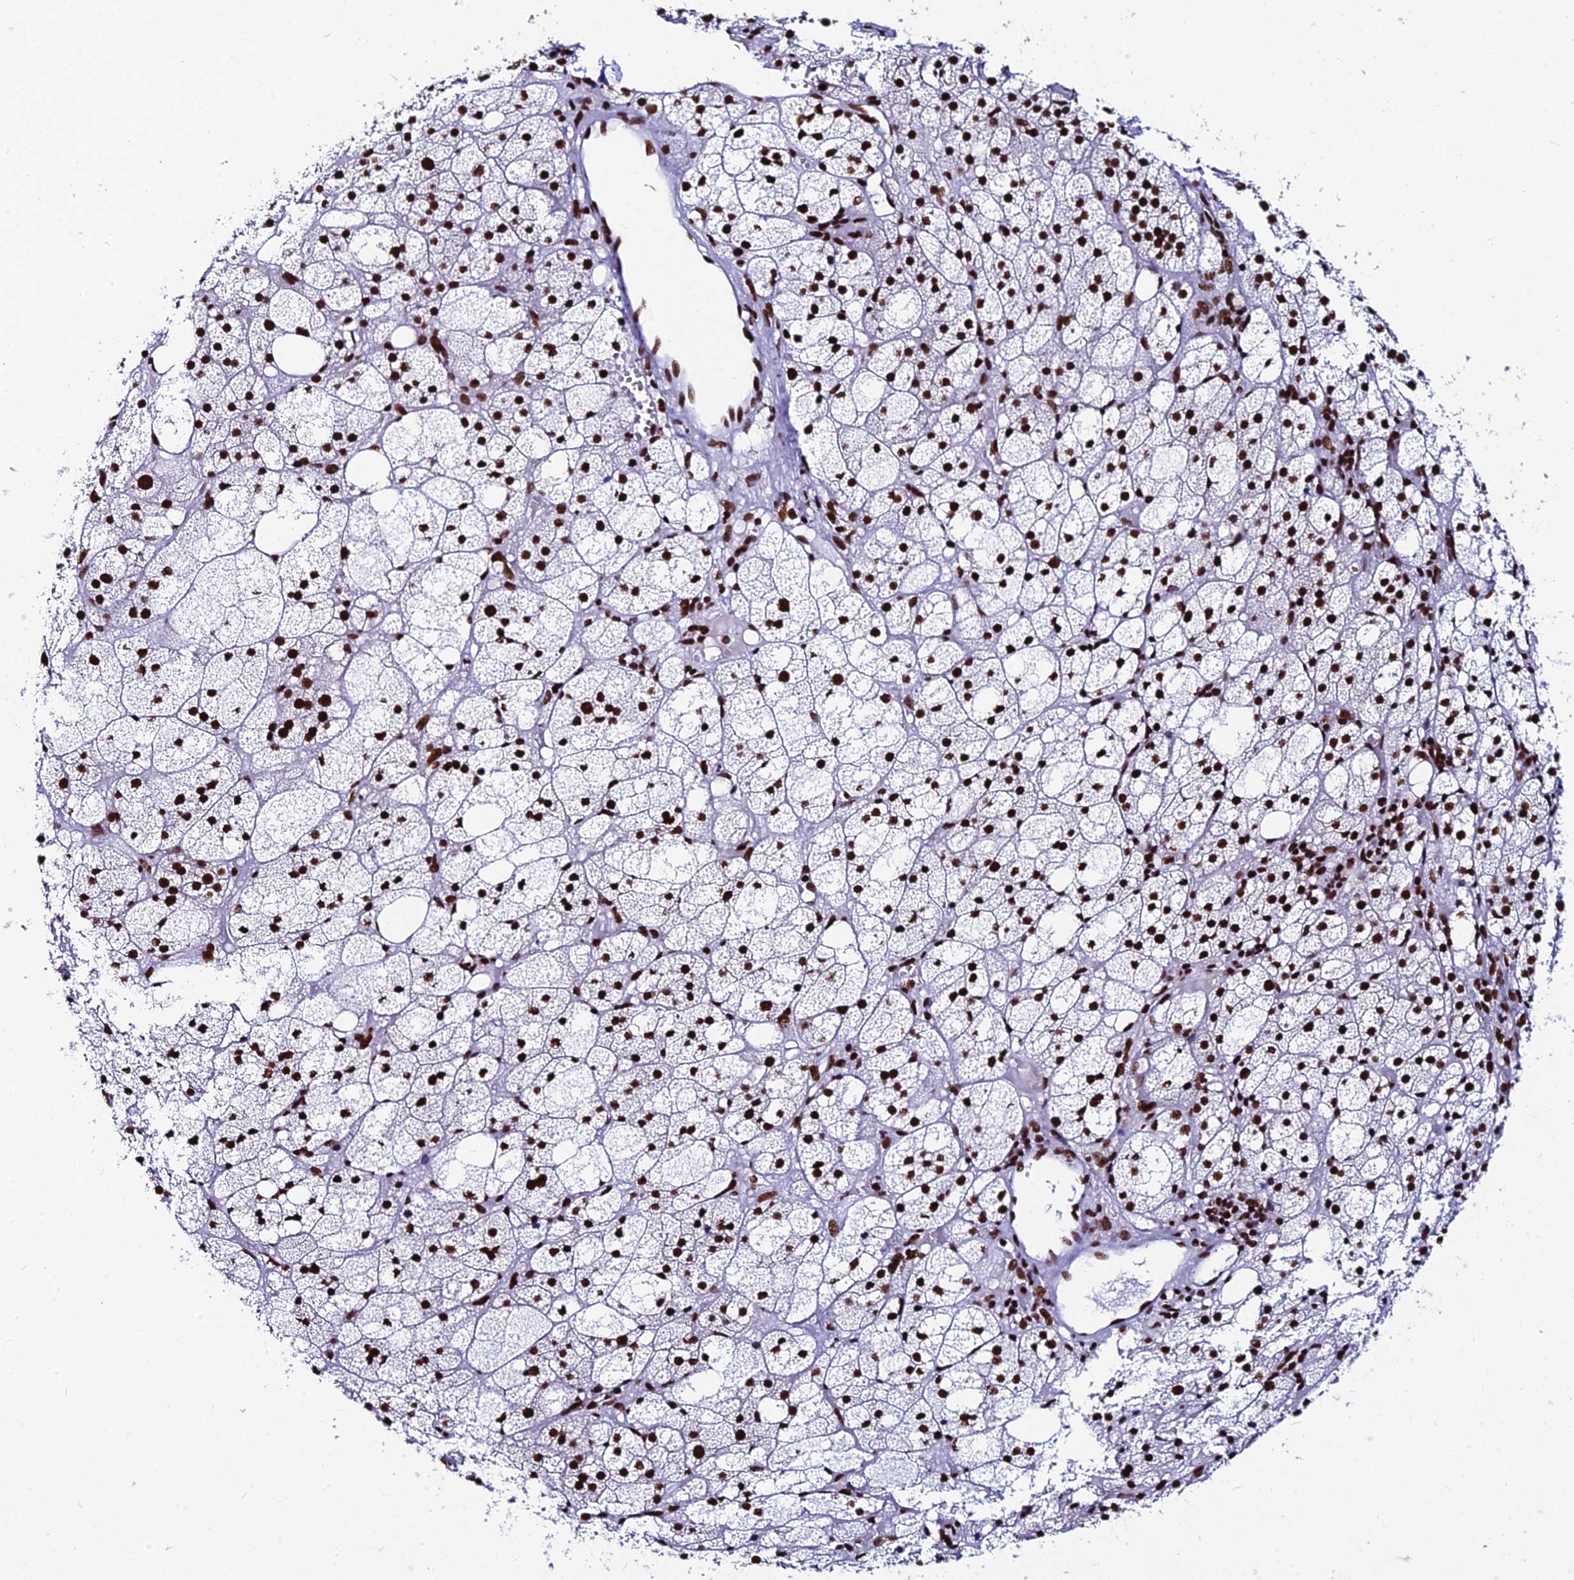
{"staining": {"intensity": "strong", "quantity": ">75%", "location": "nuclear"}, "tissue": "adrenal gland", "cell_type": "Glandular cells", "image_type": "normal", "snomed": [{"axis": "morphology", "description": "Normal tissue, NOS"}, {"axis": "topography", "description": "Adrenal gland"}], "caption": "High-power microscopy captured an immunohistochemistry image of unremarkable adrenal gland, revealing strong nuclear staining in about >75% of glandular cells. (DAB IHC, brown staining for protein, blue staining for nuclei).", "gene": "HNRNPH1", "patient": {"sex": "female", "age": 61}}